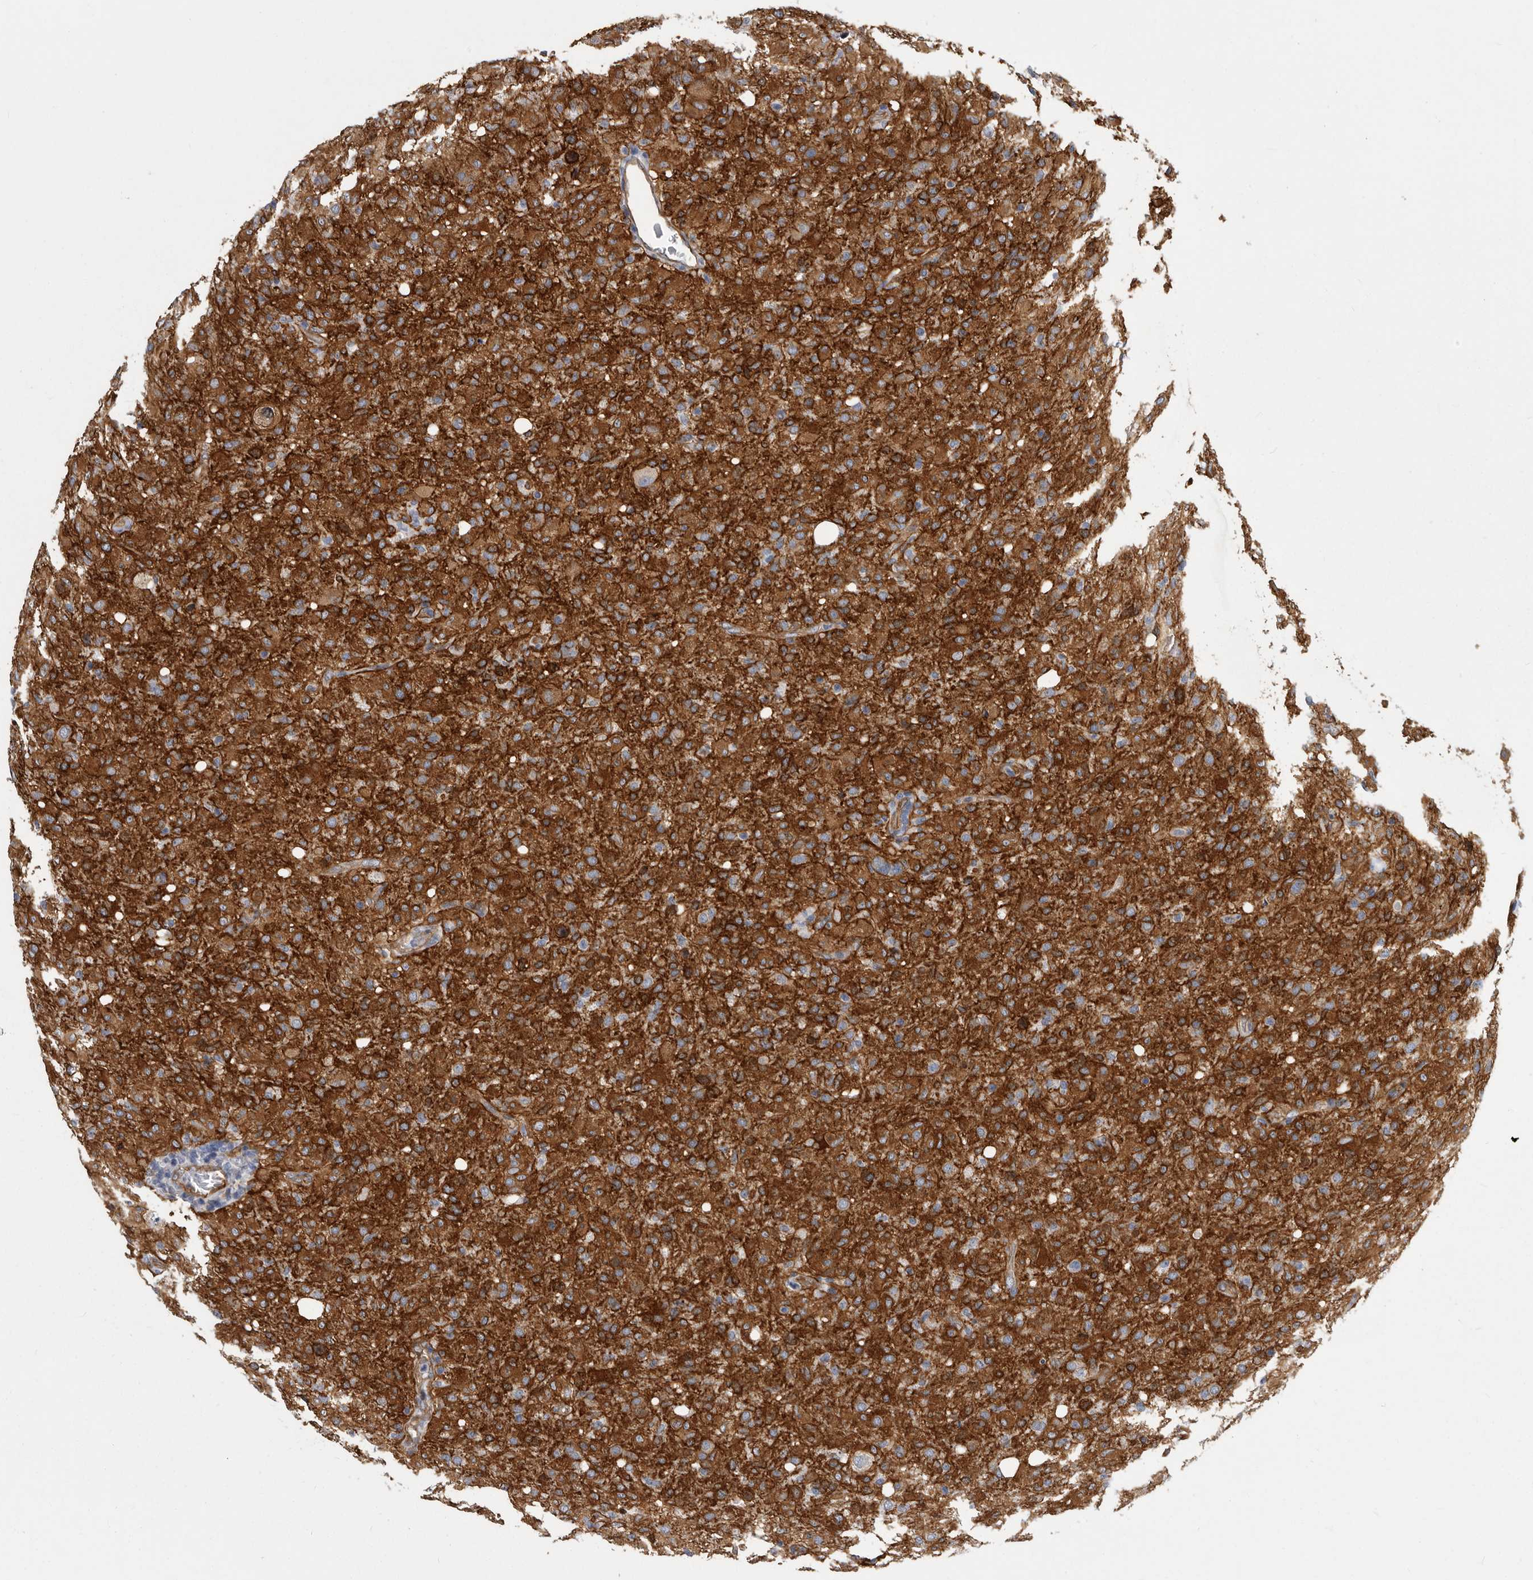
{"staining": {"intensity": "strong", "quantity": ">75%", "location": "cytoplasmic/membranous"}, "tissue": "glioma", "cell_type": "Tumor cells", "image_type": "cancer", "snomed": [{"axis": "morphology", "description": "Glioma, malignant, High grade"}, {"axis": "topography", "description": "Brain"}], "caption": "Immunohistochemical staining of human high-grade glioma (malignant) demonstrates strong cytoplasmic/membranous protein expression in approximately >75% of tumor cells.", "gene": "ENAH", "patient": {"sex": "female", "age": 57}}